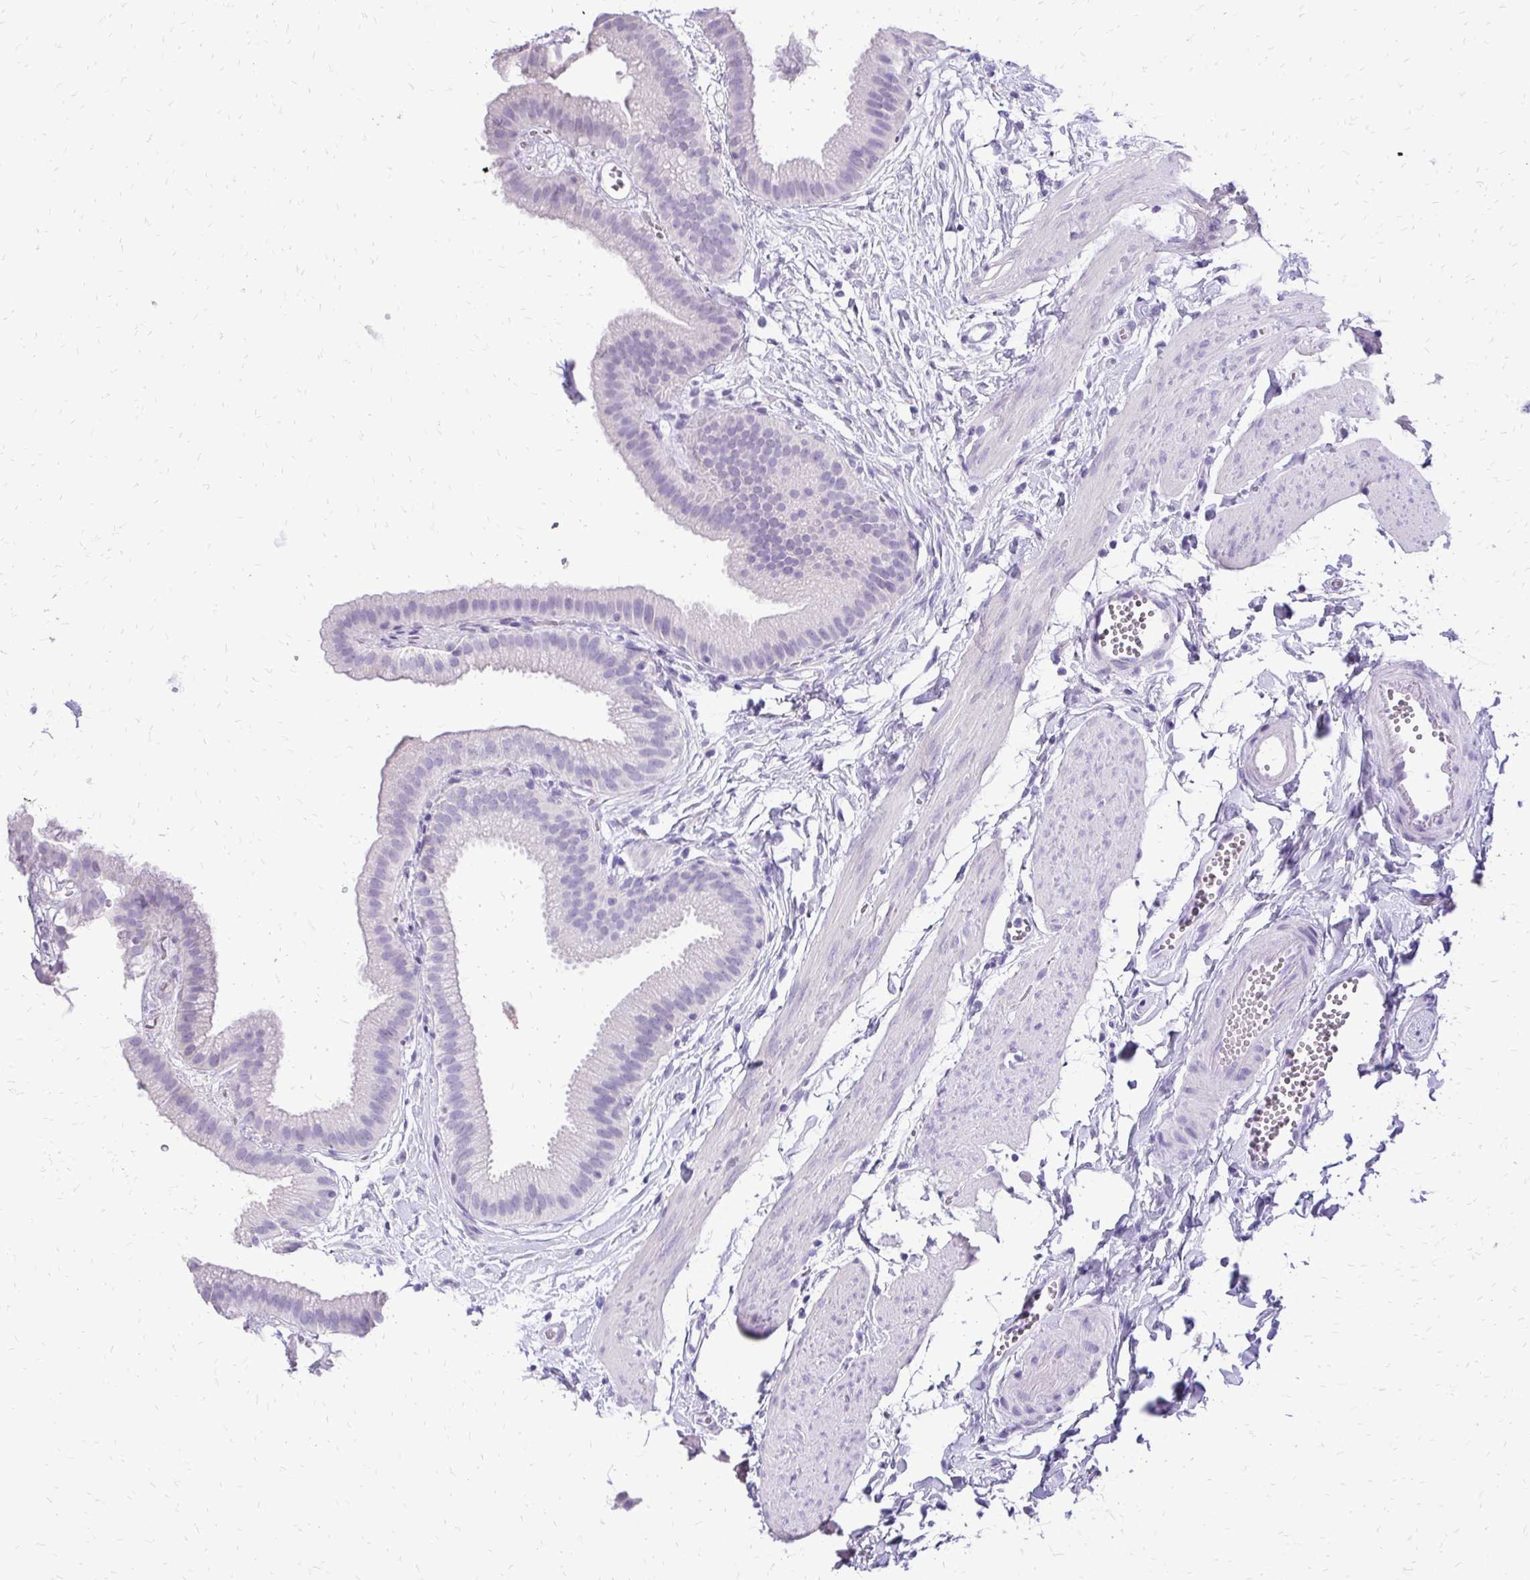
{"staining": {"intensity": "negative", "quantity": "none", "location": "none"}, "tissue": "gallbladder", "cell_type": "Glandular cells", "image_type": "normal", "snomed": [{"axis": "morphology", "description": "Normal tissue, NOS"}, {"axis": "topography", "description": "Gallbladder"}], "caption": "This is a micrograph of immunohistochemistry (IHC) staining of benign gallbladder, which shows no staining in glandular cells. (Brightfield microscopy of DAB immunohistochemistry (IHC) at high magnification).", "gene": "SLC32A1", "patient": {"sex": "female", "age": 63}}